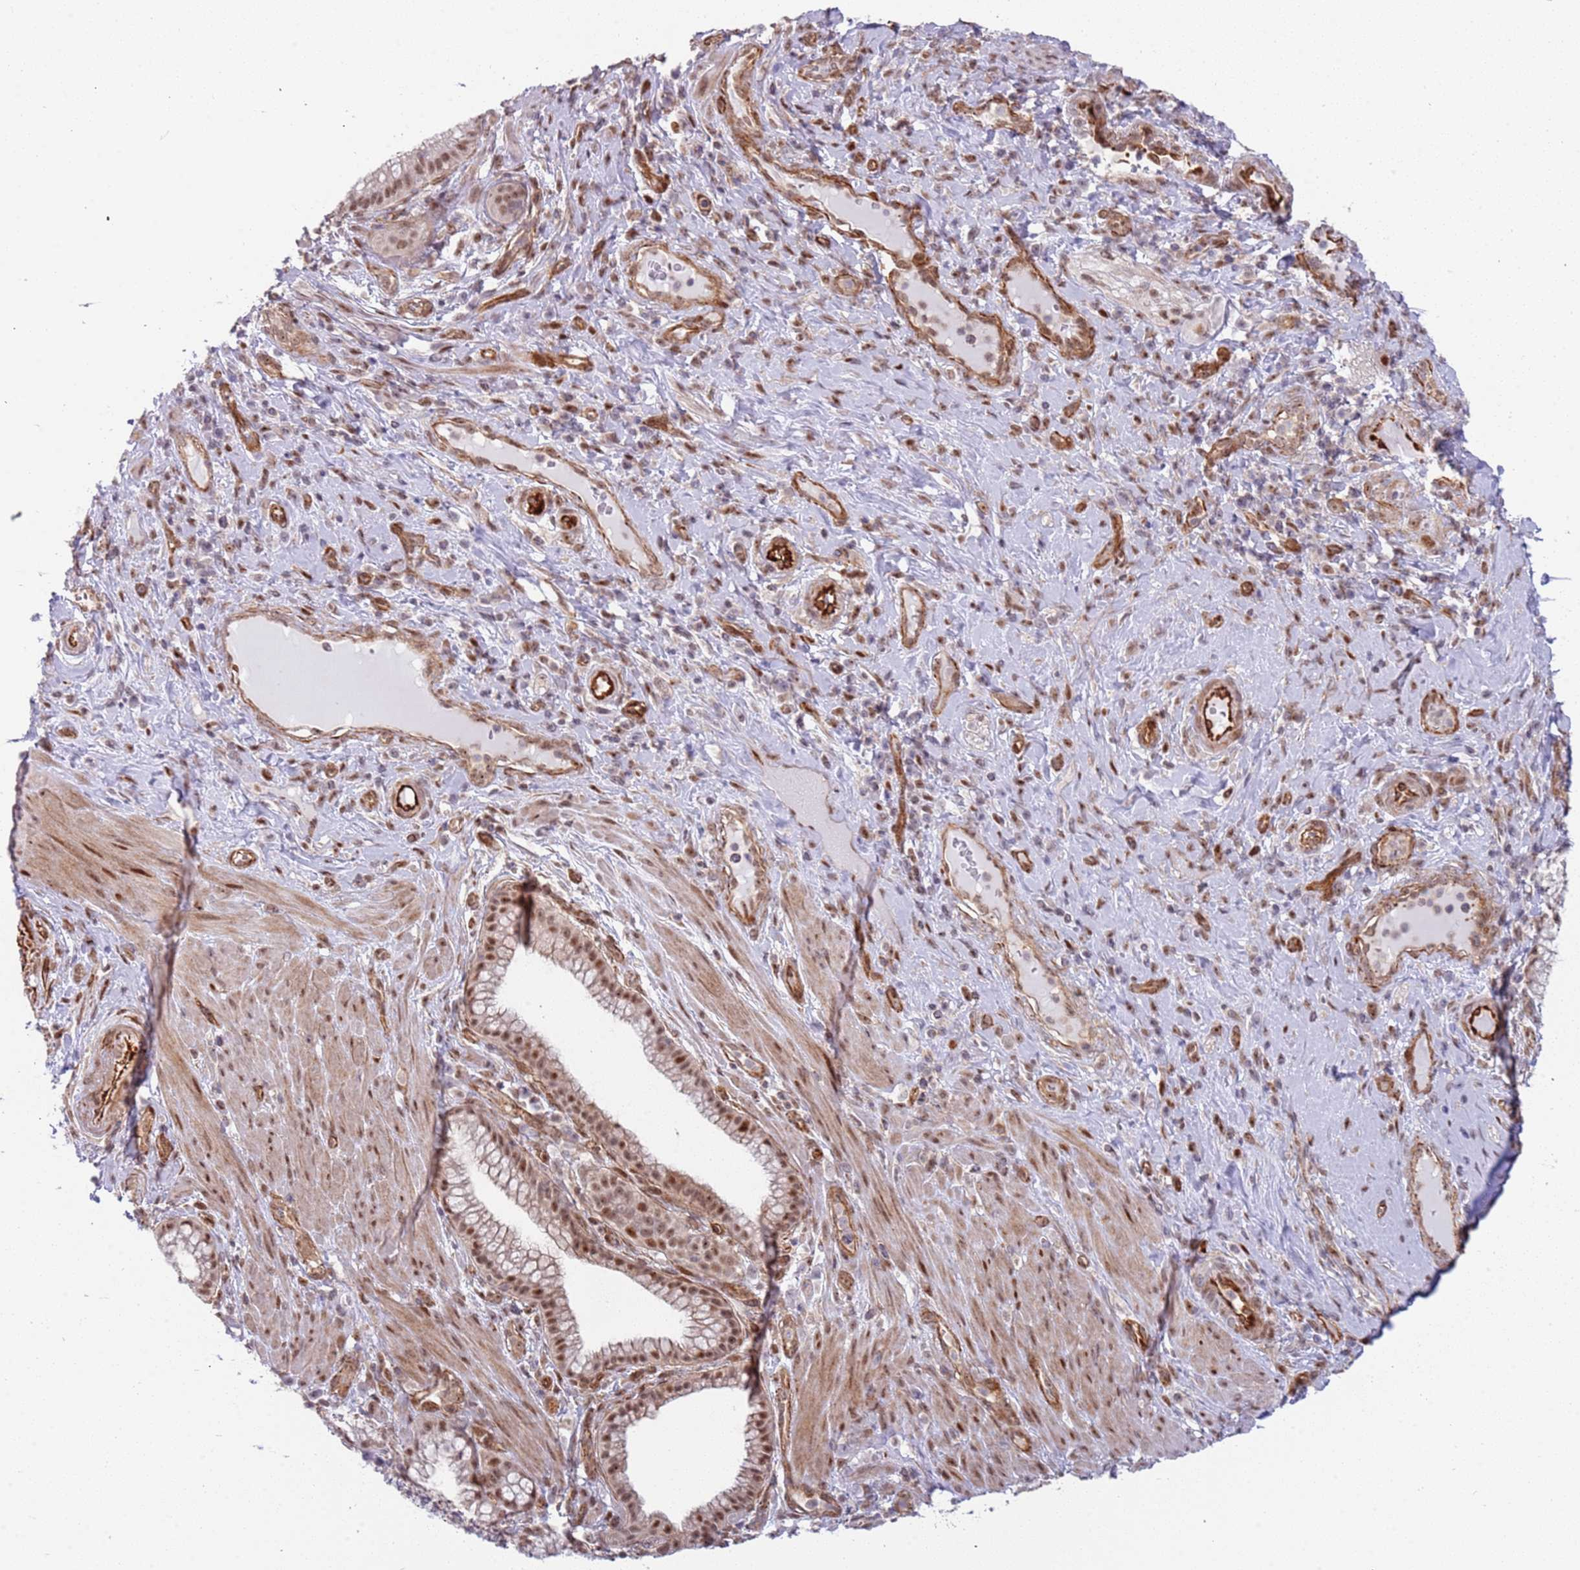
{"staining": {"intensity": "moderate", "quantity": ">75%", "location": "nuclear"}, "tissue": "pancreatic cancer", "cell_type": "Tumor cells", "image_type": "cancer", "snomed": [{"axis": "morphology", "description": "Adenocarcinoma, NOS"}, {"axis": "topography", "description": "Pancreas"}], "caption": "This micrograph reveals immunohistochemistry staining of adenocarcinoma (pancreatic), with medium moderate nuclear positivity in approximately >75% of tumor cells.", "gene": "LRMDA", "patient": {"sex": "male", "age": 72}}